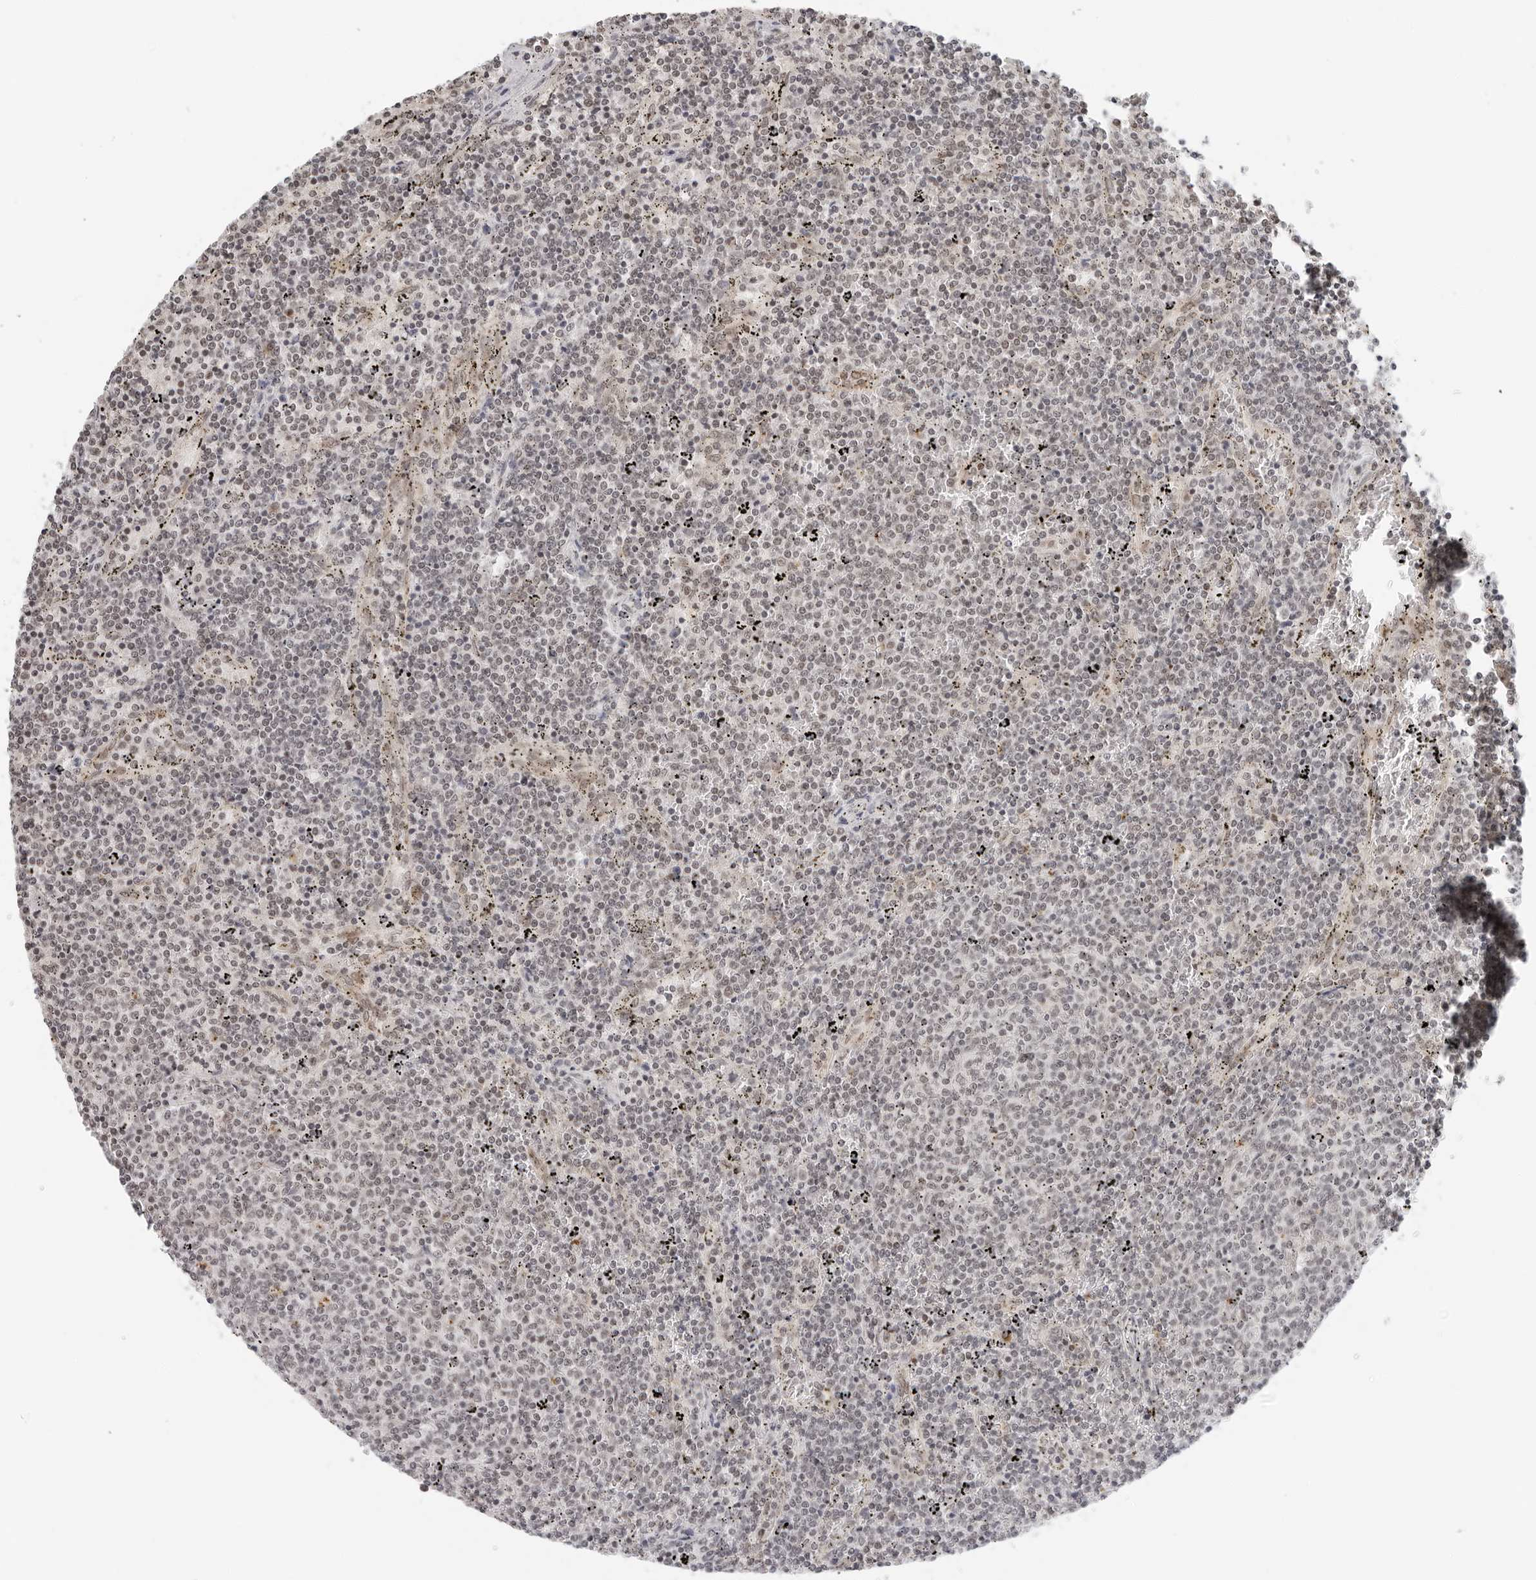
{"staining": {"intensity": "weak", "quantity": "25%-75%", "location": "nuclear"}, "tissue": "lymphoma", "cell_type": "Tumor cells", "image_type": "cancer", "snomed": [{"axis": "morphology", "description": "Malignant lymphoma, non-Hodgkin's type, Low grade"}, {"axis": "topography", "description": "Spleen"}], "caption": "An immunohistochemistry (IHC) histopathology image of tumor tissue is shown. Protein staining in brown labels weak nuclear positivity in malignant lymphoma, non-Hodgkin's type (low-grade) within tumor cells.", "gene": "TOX4", "patient": {"sex": "female", "age": 50}}